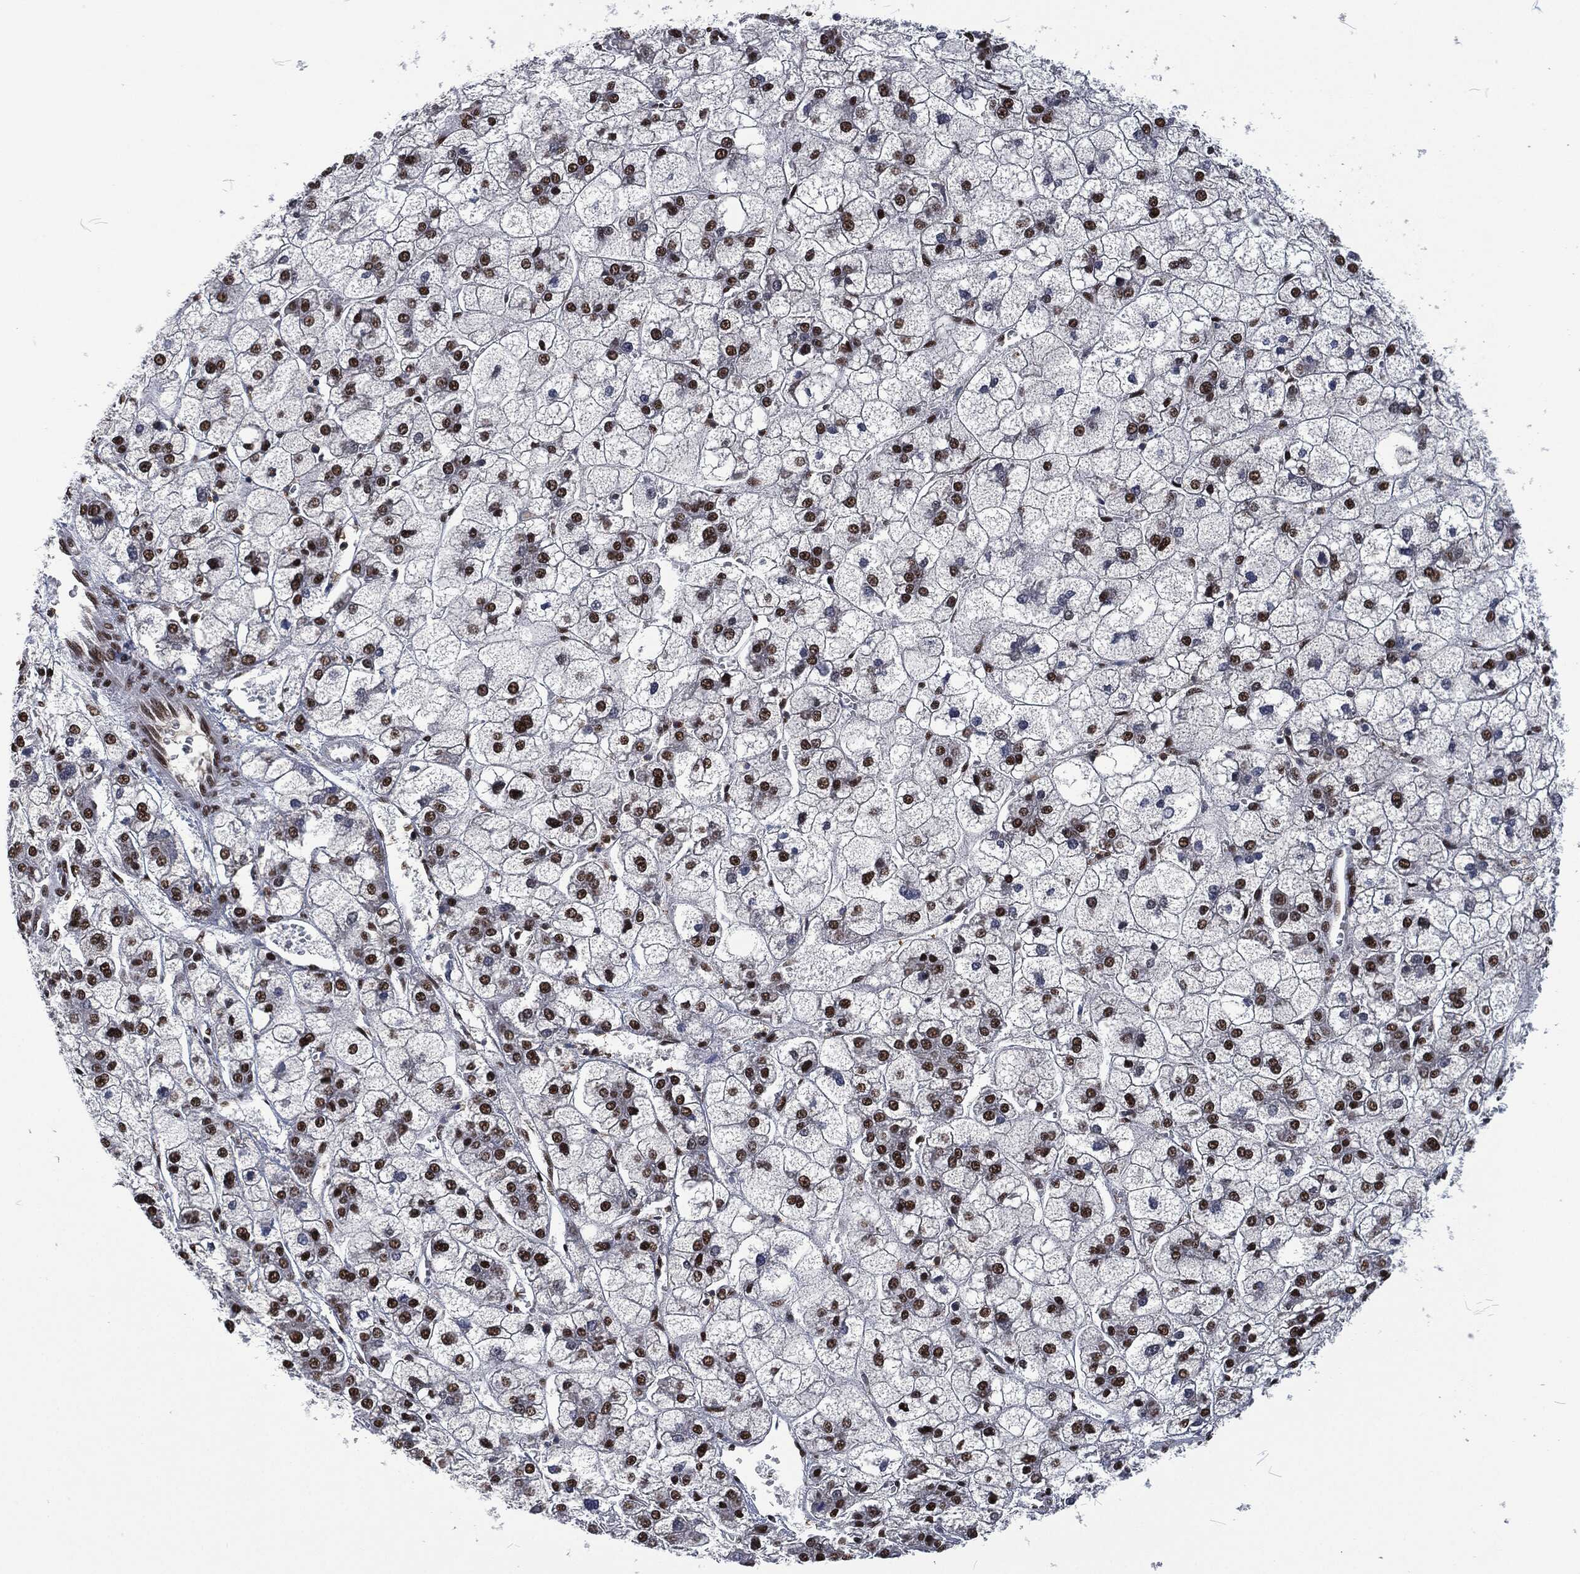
{"staining": {"intensity": "strong", "quantity": "25%-75%", "location": "nuclear"}, "tissue": "liver cancer", "cell_type": "Tumor cells", "image_type": "cancer", "snomed": [{"axis": "morphology", "description": "Carcinoma, Hepatocellular, NOS"}, {"axis": "topography", "description": "Liver"}], "caption": "Hepatocellular carcinoma (liver) was stained to show a protein in brown. There is high levels of strong nuclear expression in about 25%-75% of tumor cells.", "gene": "DCPS", "patient": {"sex": "male", "age": 73}}